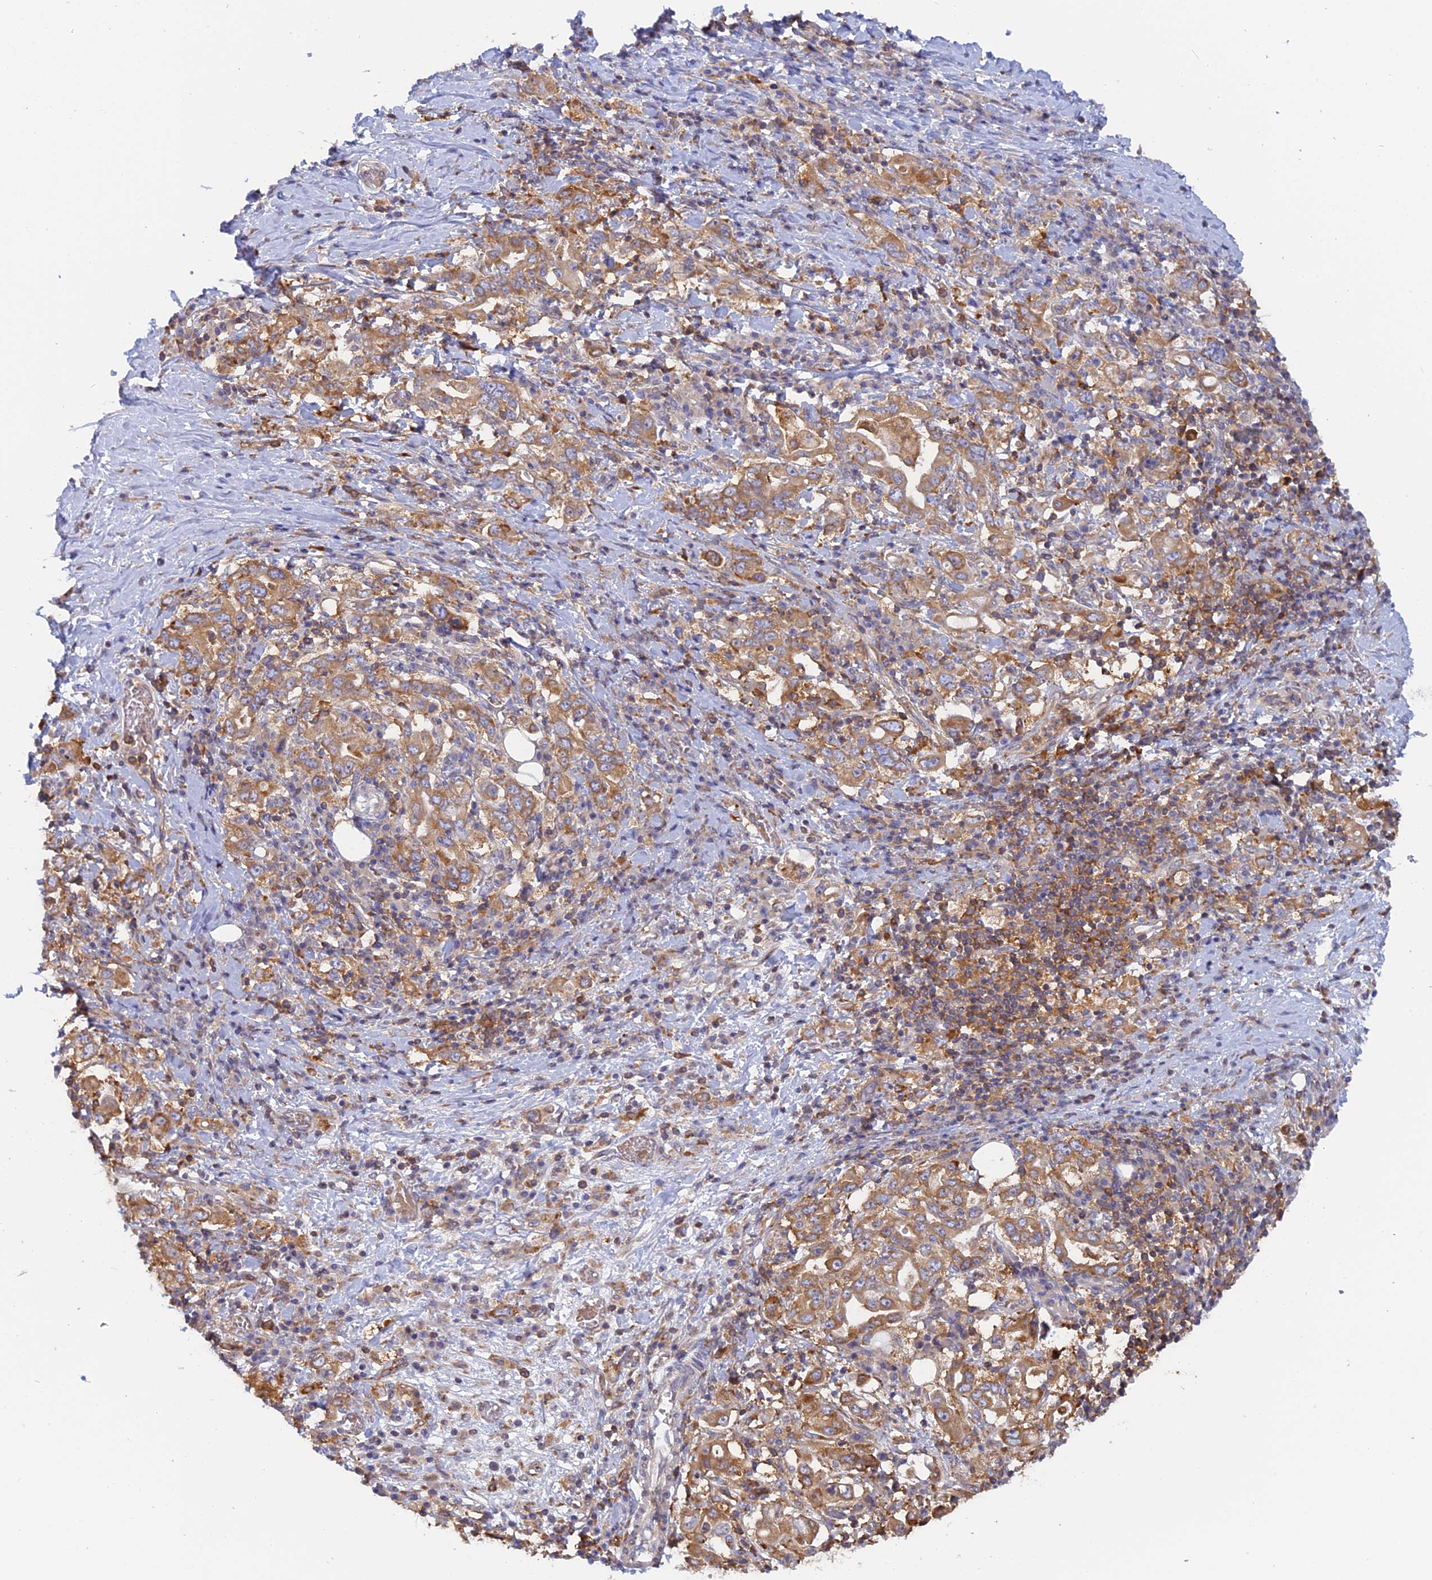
{"staining": {"intensity": "moderate", "quantity": ">75%", "location": "cytoplasmic/membranous"}, "tissue": "stomach cancer", "cell_type": "Tumor cells", "image_type": "cancer", "snomed": [{"axis": "morphology", "description": "Adenocarcinoma, NOS"}, {"axis": "topography", "description": "Stomach, upper"}, {"axis": "topography", "description": "Stomach"}], "caption": "Stomach cancer tissue demonstrates moderate cytoplasmic/membranous positivity in about >75% of tumor cells (DAB (3,3'-diaminobenzidine) = brown stain, brightfield microscopy at high magnification).", "gene": "GMIP", "patient": {"sex": "male", "age": 62}}